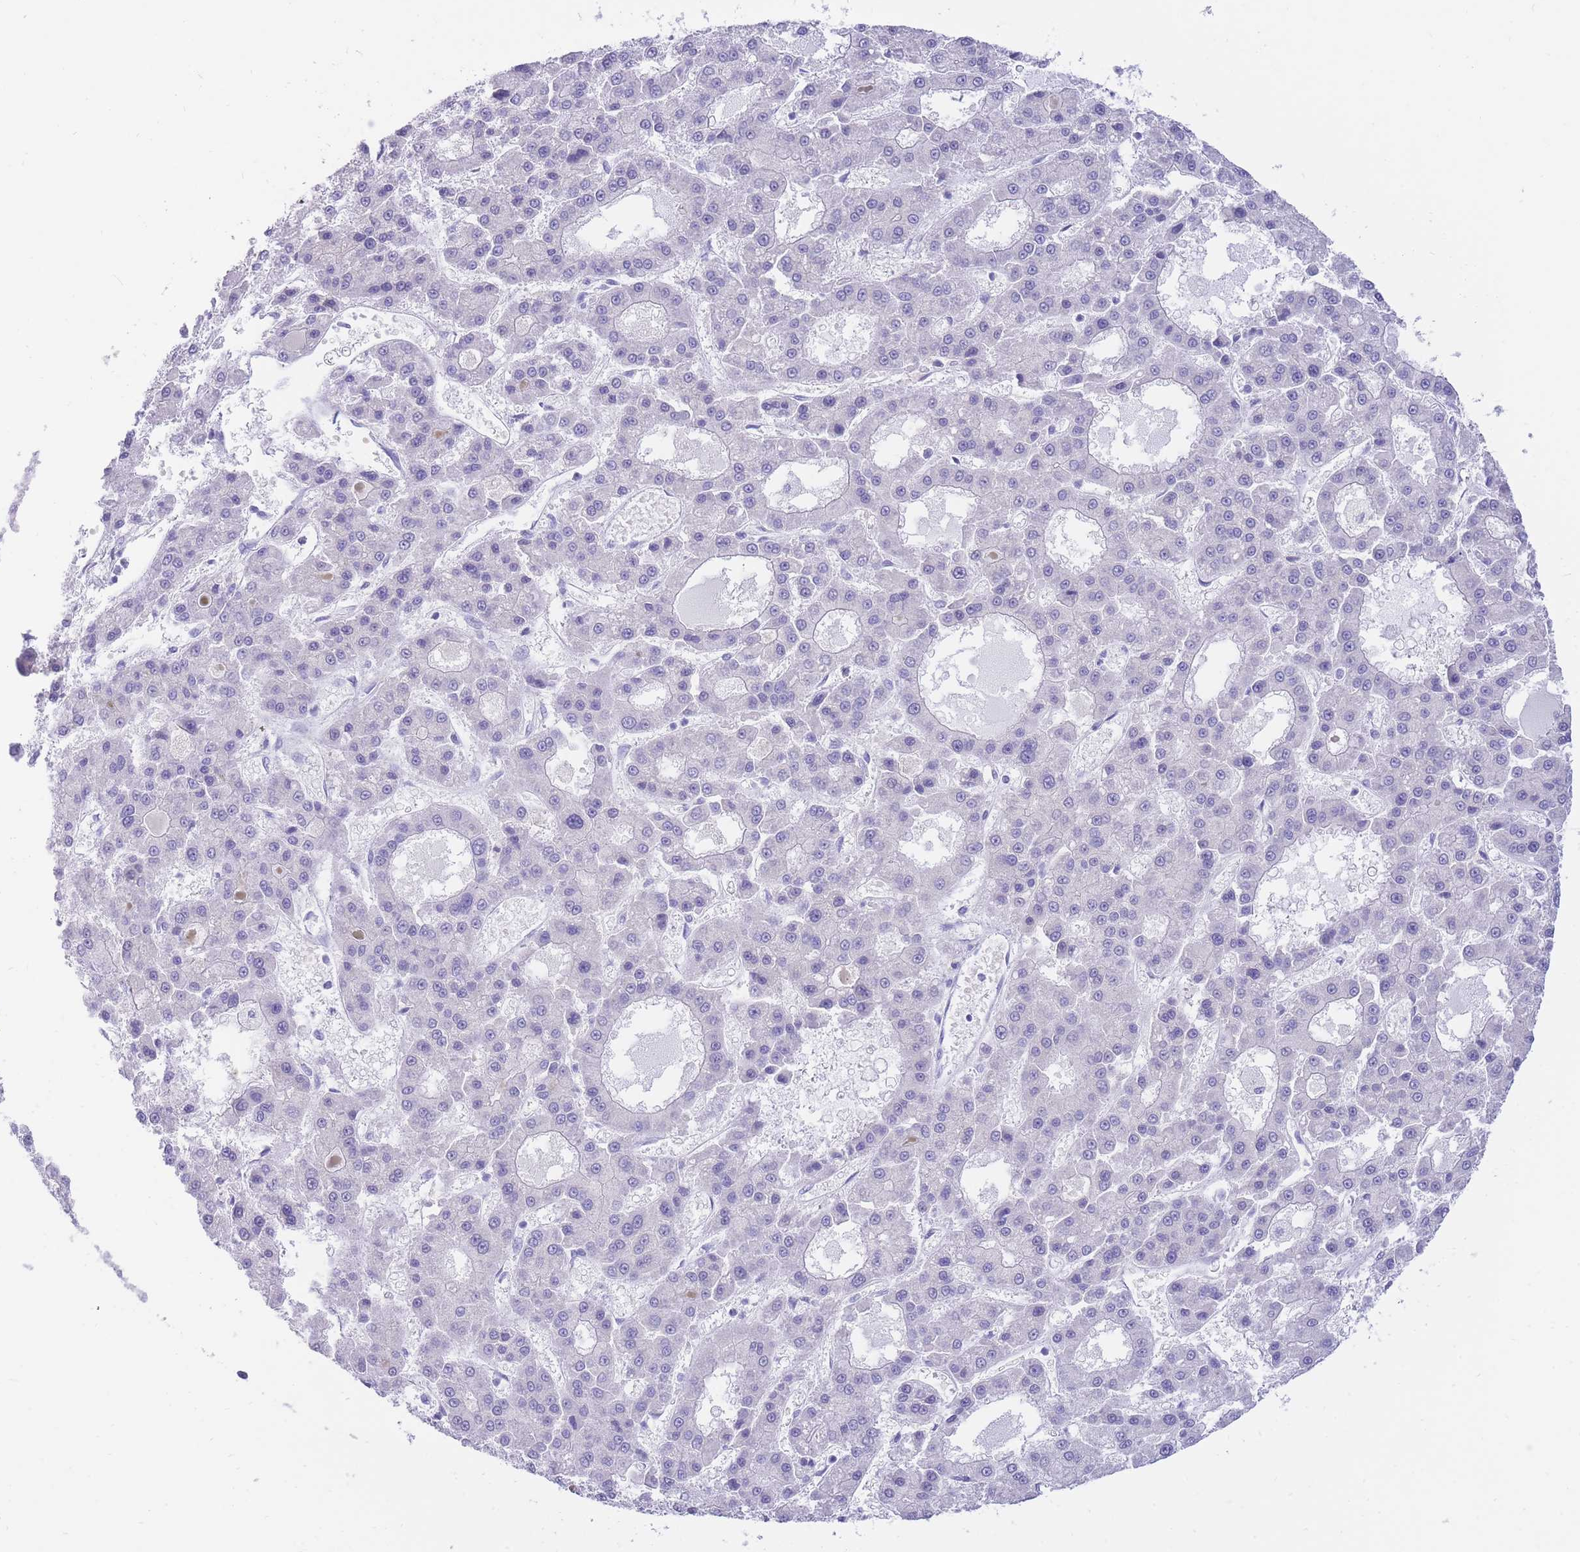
{"staining": {"intensity": "negative", "quantity": "none", "location": "none"}, "tissue": "liver cancer", "cell_type": "Tumor cells", "image_type": "cancer", "snomed": [{"axis": "morphology", "description": "Carcinoma, Hepatocellular, NOS"}, {"axis": "topography", "description": "Liver"}], "caption": "This is an immunohistochemistry (IHC) image of hepatocellular carcinoma (liver). There is no staining in tumor cells.", "gene": "SSUH2", "patient": {"sex": "male", "age": 70}}